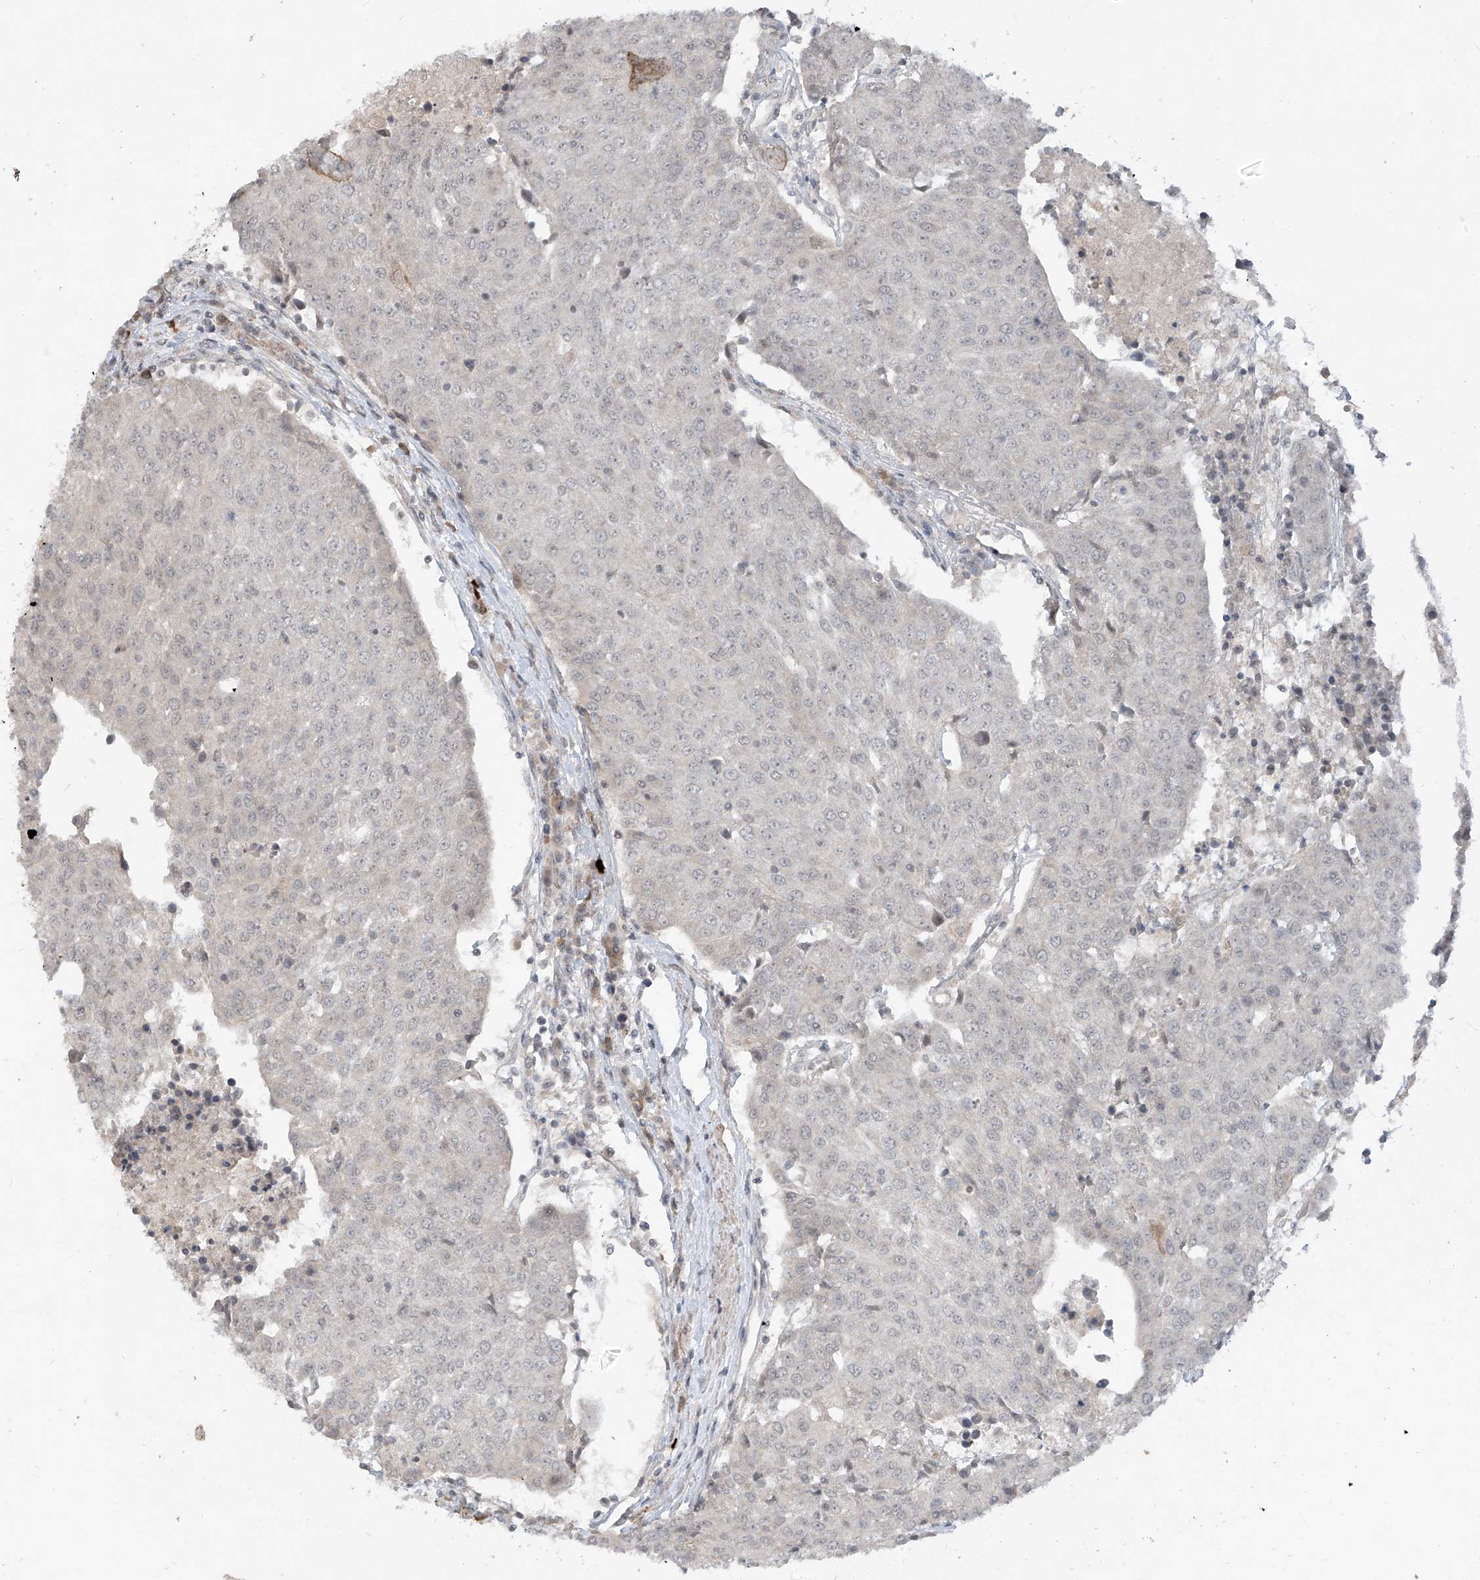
{"staining": {"intensity": "negative", "quantity": "none", "location": "none"}, "tissue": "urothelial cancer", "cell_type": "Tumor cells", "image_type": "cancer", "snomed": [{"axis": "morphology", "description": "Urothelial carcinoma, High grade"}, {"axis": "topography", "description": "Urinary bladder"}], "caption": "A high-resolution photomicrograph shows immunohistochemistry staining of high-grade urothelial carcinoma, which demonstrates no significant positivity in tumor cells.", "gene": "DGKQ", "patient": {"sex": "female", "age": 85}}